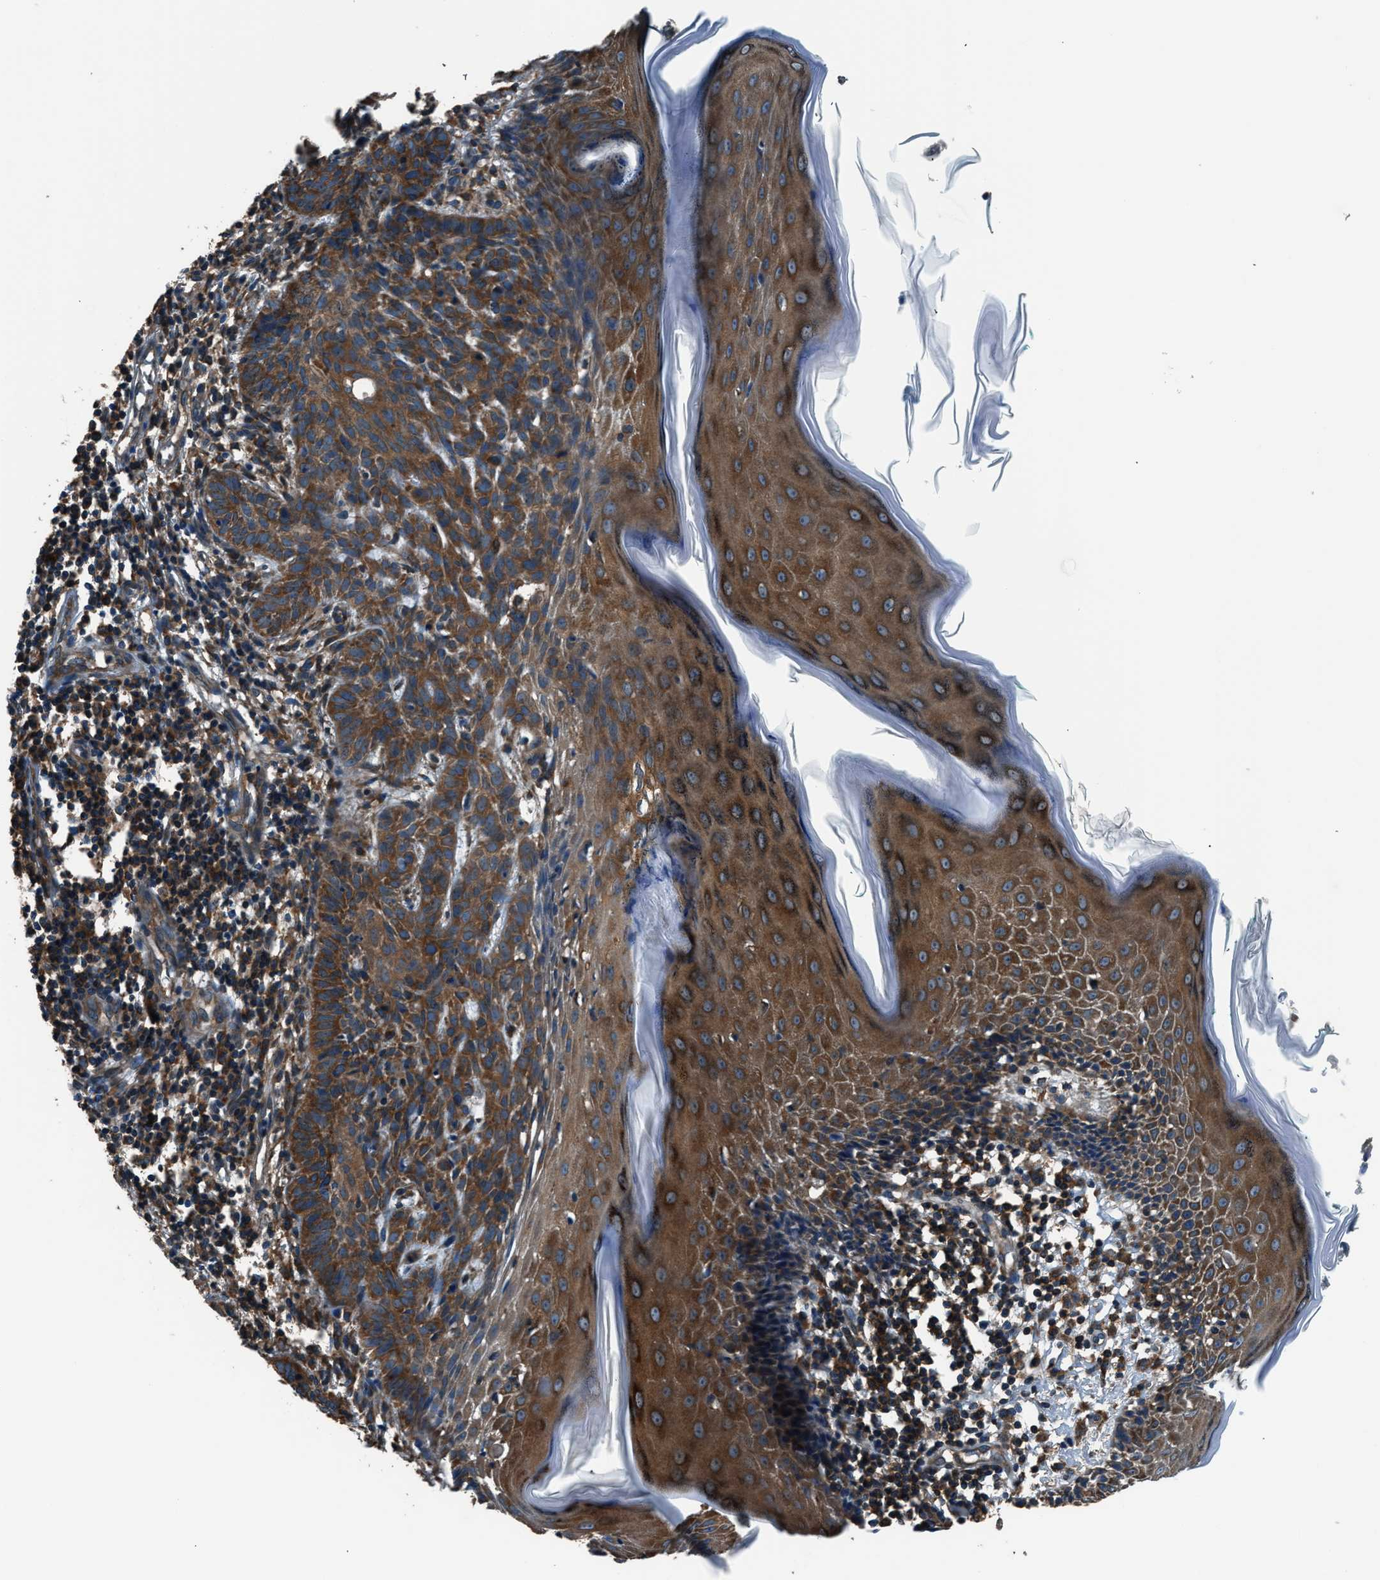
{"staining": {"intensity": "strong", "quantity": ">75%", "location": "cytoplasmic/membranous"}, "tissue": "skin cancer", "cell_type": "Tumor cells", "image_type": "cancer", "snomed": [{"axis": "morphology", "description": "Basal cell carcinoma"}, {"axis": "topography", "description": "Skin"}], "caption": "This histopathology image shows IHC staining of skin cancer (basal cell carcinoma), with high strong cytoplasmic/membranous expression in approximately >75% of tumor cells.", "gene": "ARFGAP2", "patient": {"sex": "male", "age": 60}}